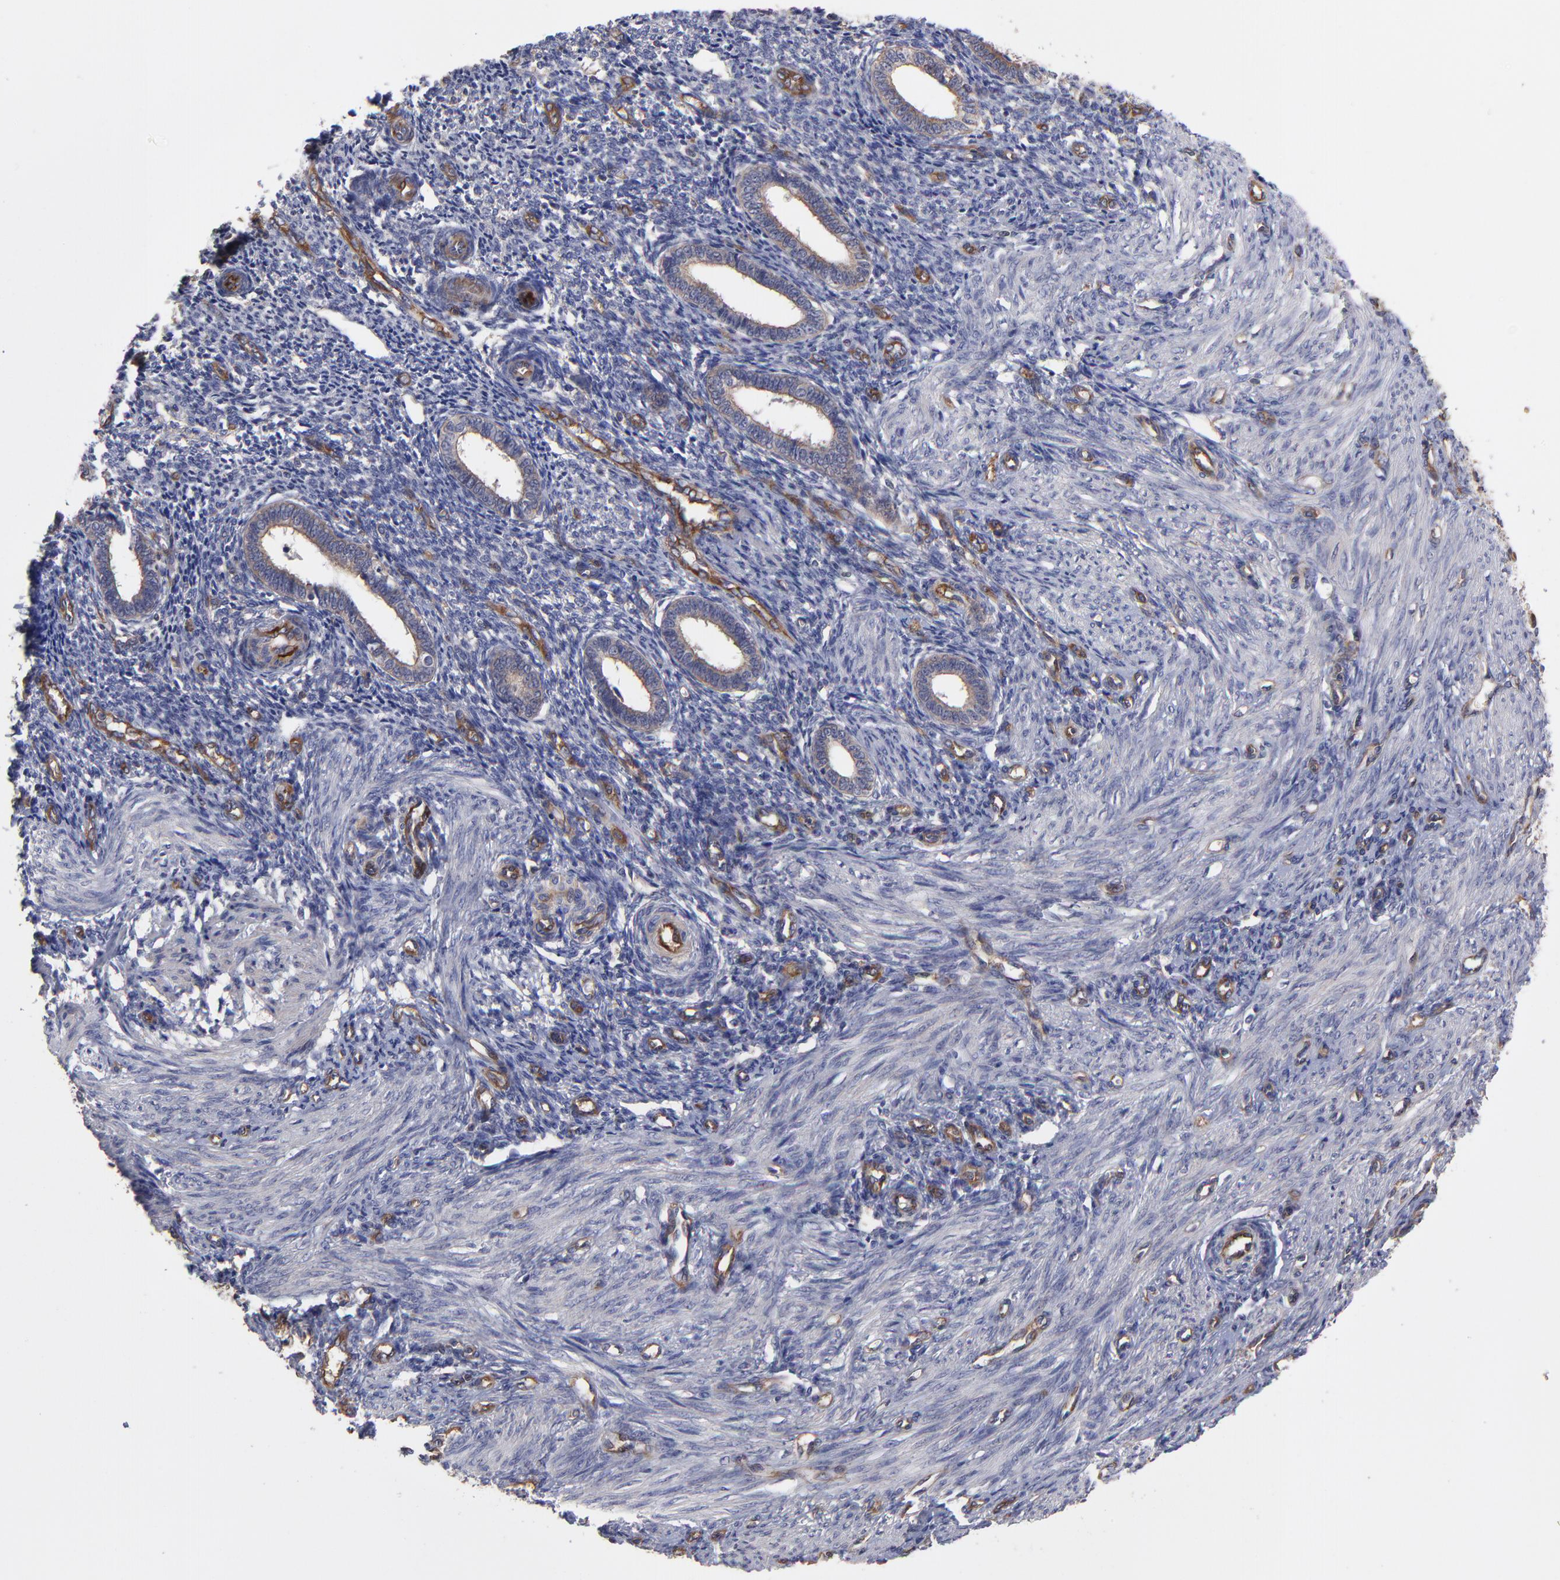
{"staining": {"intensity": "weak", "quantity": "<25%", "location": "cytoplasmic/membranous"}, "tissue": "endometrium", "cell_type": "Cells in endometrial stroma", "image_type": "normal", "snomed": [{"axis": "morphology", "description": "Normal tissue, NOS"}, {"axis": "topography", "description": "Endometrium"}], "caption": "Cells in endometrial stroma are negative for brown protein staining in unremarkable endometrium. (Immunohistochemistry (ihc), brightfield microscopy, high magnification).", "gene": "ASB7", "patient": {"sex": "female", "age": 27}}